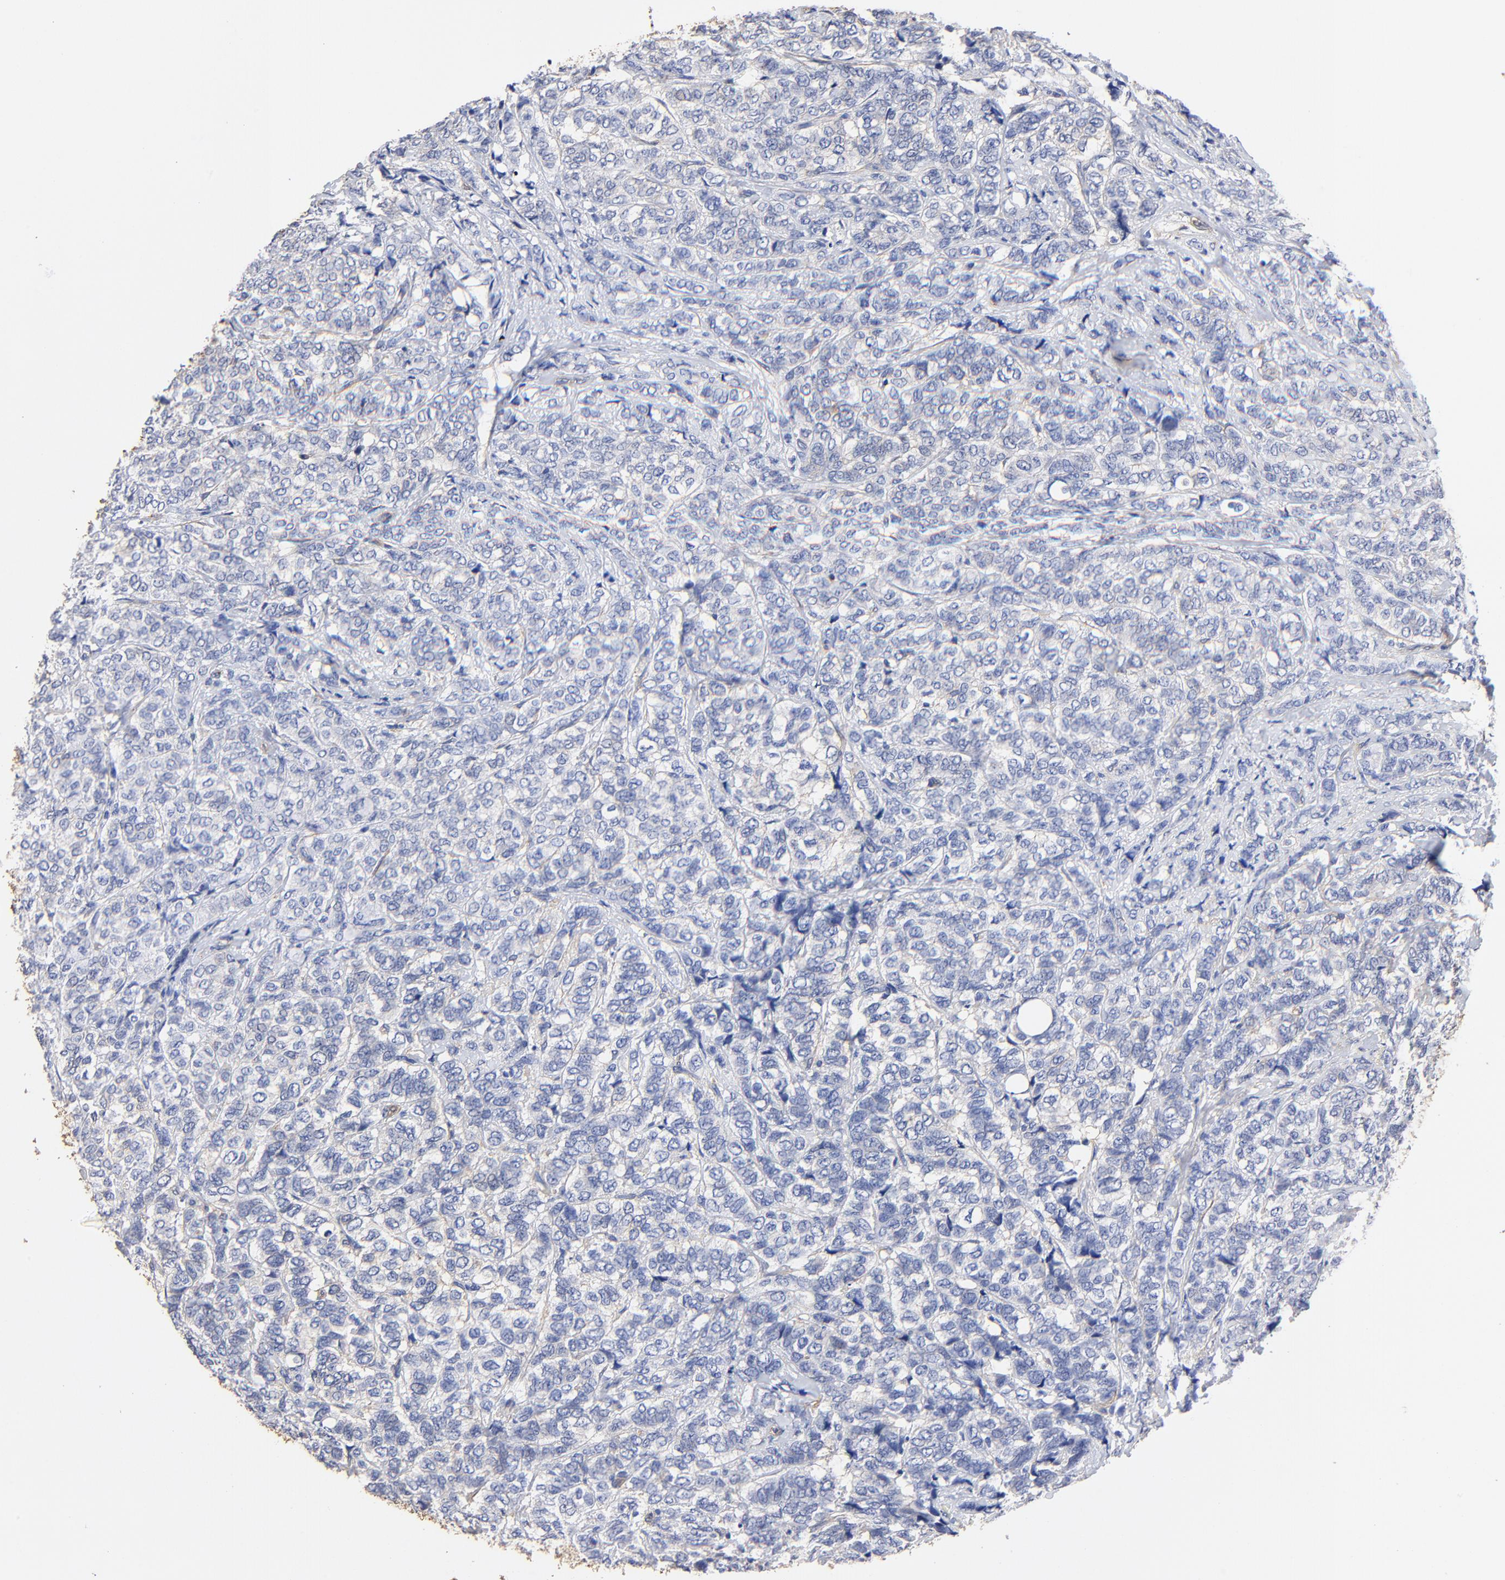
{"staining": {"intensity": "negative", "quantity": "none", "location": "none"}, "tissue": "breast cancer", "cell_type": "Tumor cells", "image_type": "cancer", "snomed": [{"axis": "morphology", "description": "Lobular carcinoma"}, {"axis": "topography", "description": "Breast"}], "caption": "Breast cancer (lobular carcinoma) stained for a protein using immunohistochemistry (IHC) demonstrates no expression tumor cells.", "gene": "TAGLN2", "patient": {"sex": "female", "age": 60}}